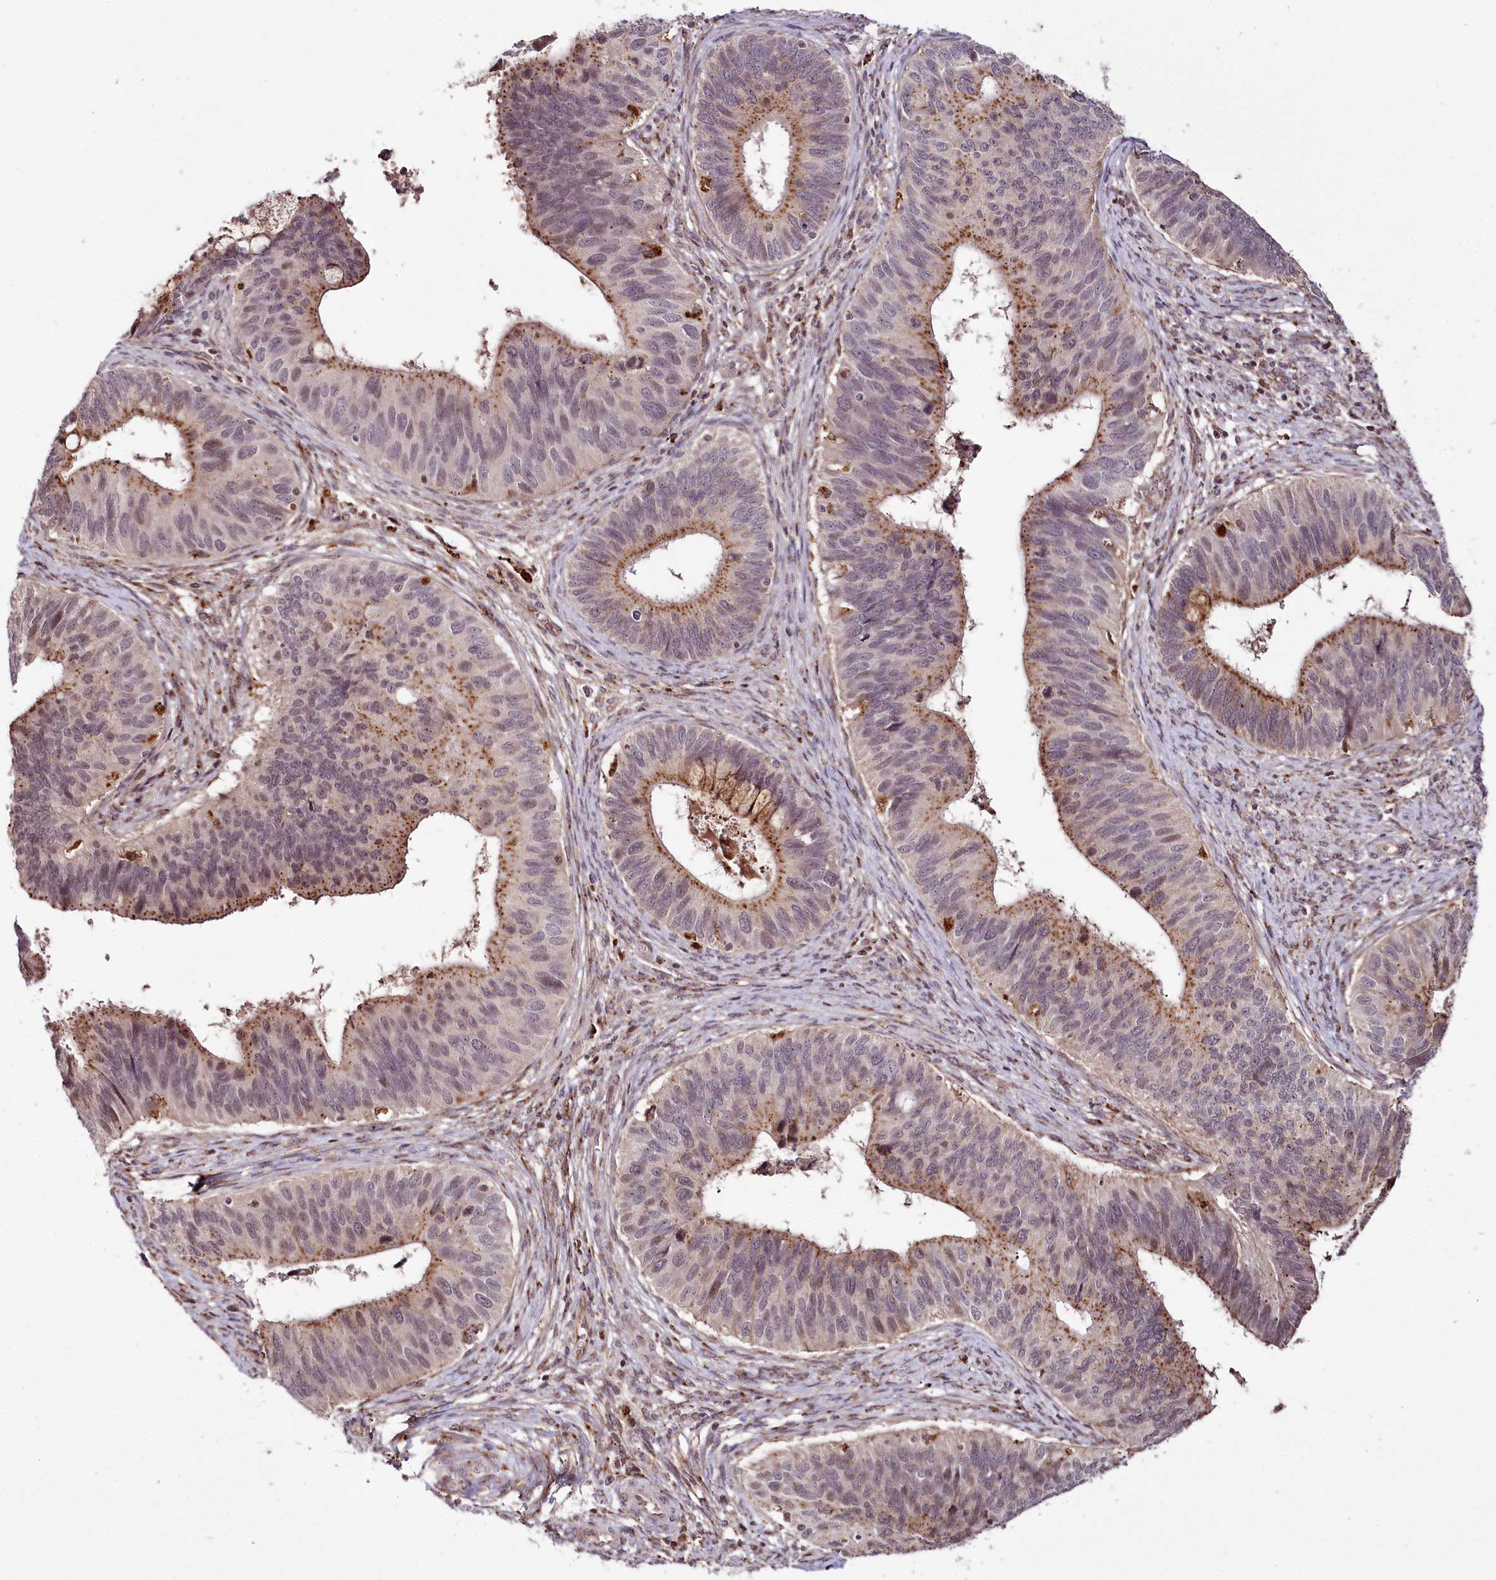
{"staining": {"intensity": "moderate", "quantity": "25%-75%", "location": "cytoplasmic/membranous"}, "tissue": "cervical cancer", "cell_type": "Tumor cells", "image_type": "cancer", "snomed": [{"axis": "morphology", "description": "Adenocarcinoma, NOS"}, {"axis": "topography", "description": "Cervix"}], "caption": "IHC staining of cervical cancer, which shows medium levels of moderate cytoplasmic/membranous expression in about 25%-75% of tumor cells indicating moderate cytoplasmic/membranous protein expression. The staining was performed using DAB (3,3'-diaminobenzidine) (brown) for protein detection and nuclei were counterstained in hematoxylin (blue).", "gene": "HOXC8", "patient": {"sex": "female", "age": 42}}